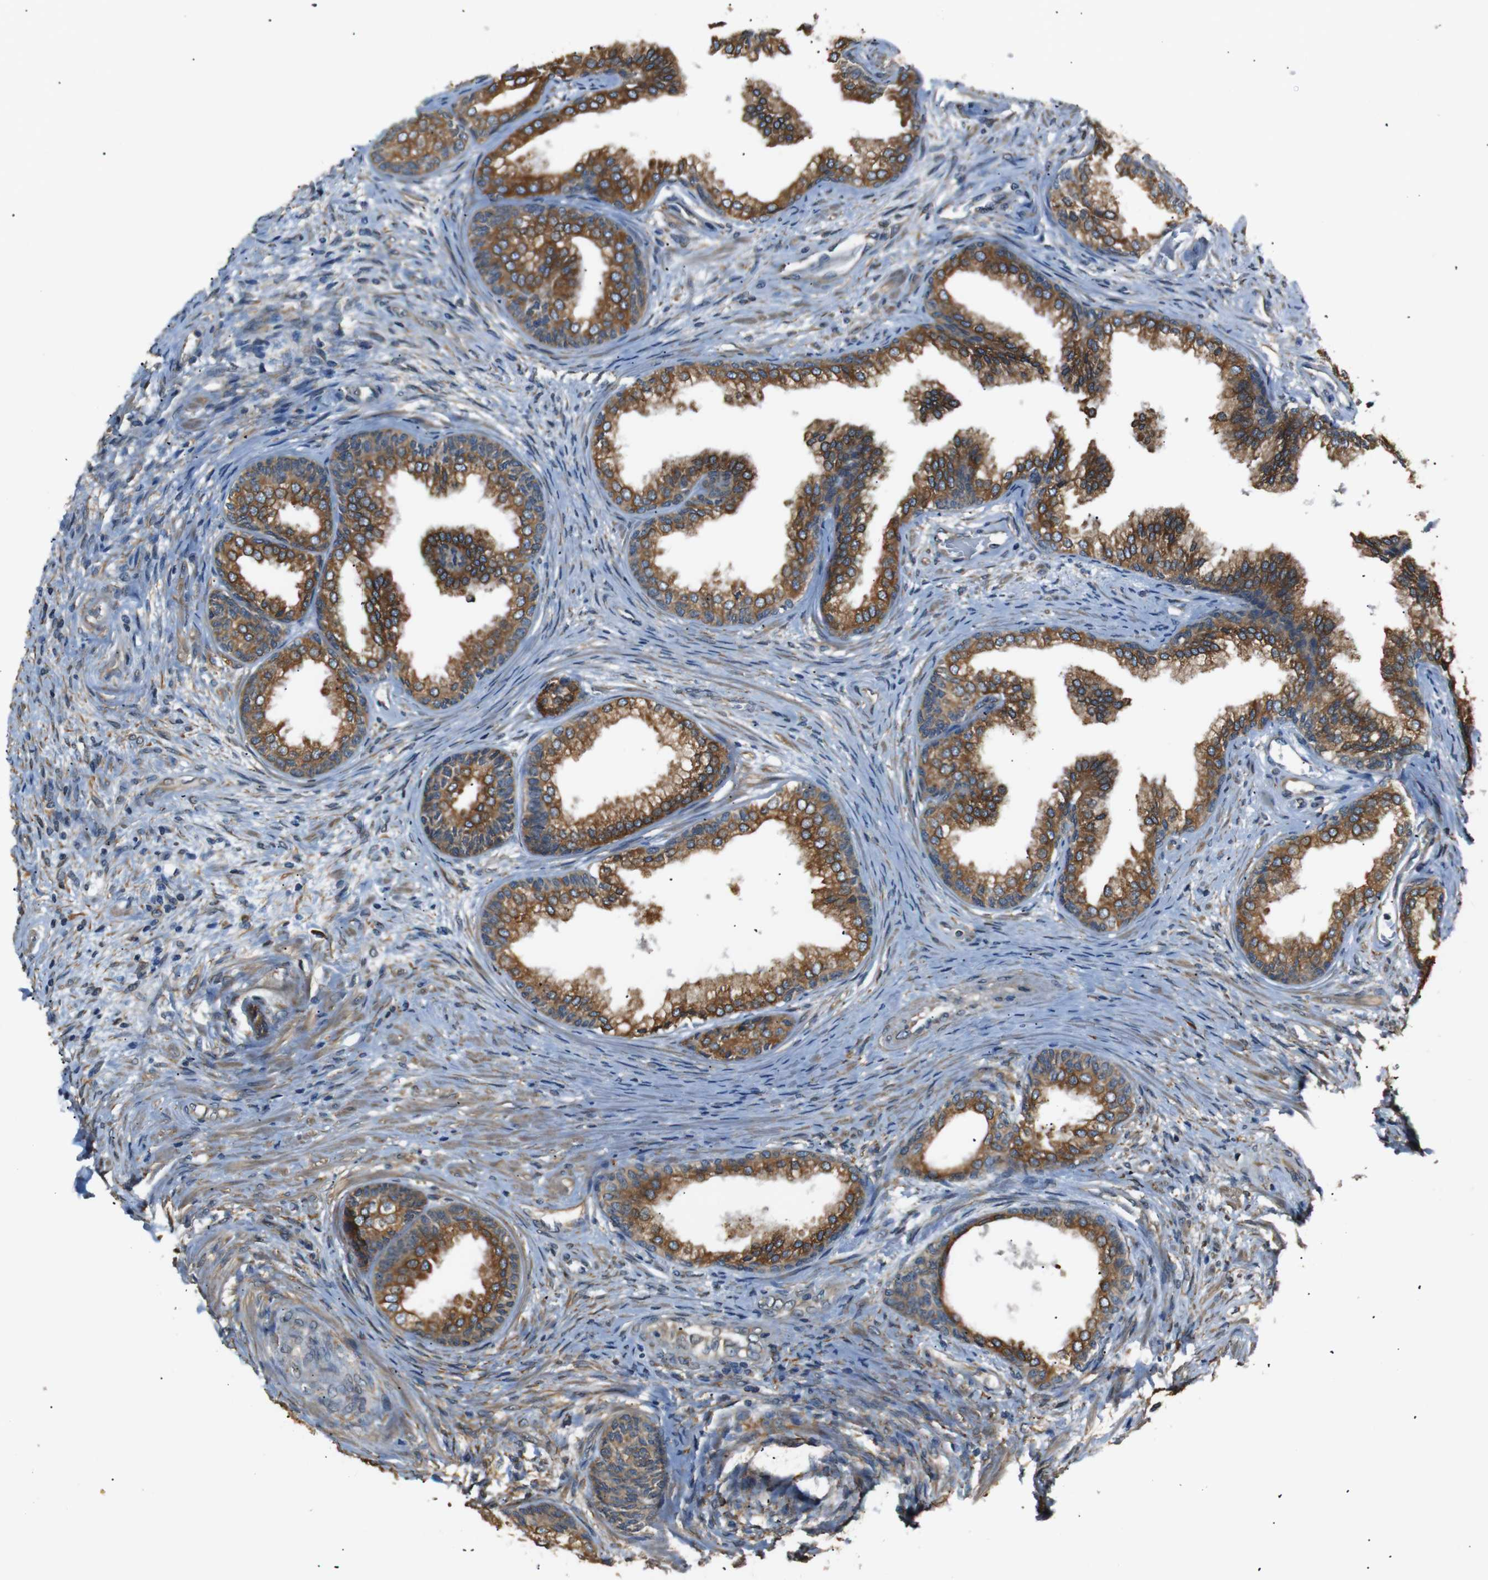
{"staining": {"intensity": "strong", "quantity": ">75%", "location": "cytoplasmic/membranous"}, "tissue": "prostate", "cell_type": "Glandular cells", "image_type": "normal", "snomed": [{"axis": "morphology", "description": "Normal tissue, NOS"}, {"axis": "topography", "description": "Prostate"}], "caption": "IHC of normal human prostate shows high levels of strong cytoplasmic/membranous positivity in about >75% of glandular cells.", "gene": "TMED2", "patient": {"sex": "male", "age": 76}}